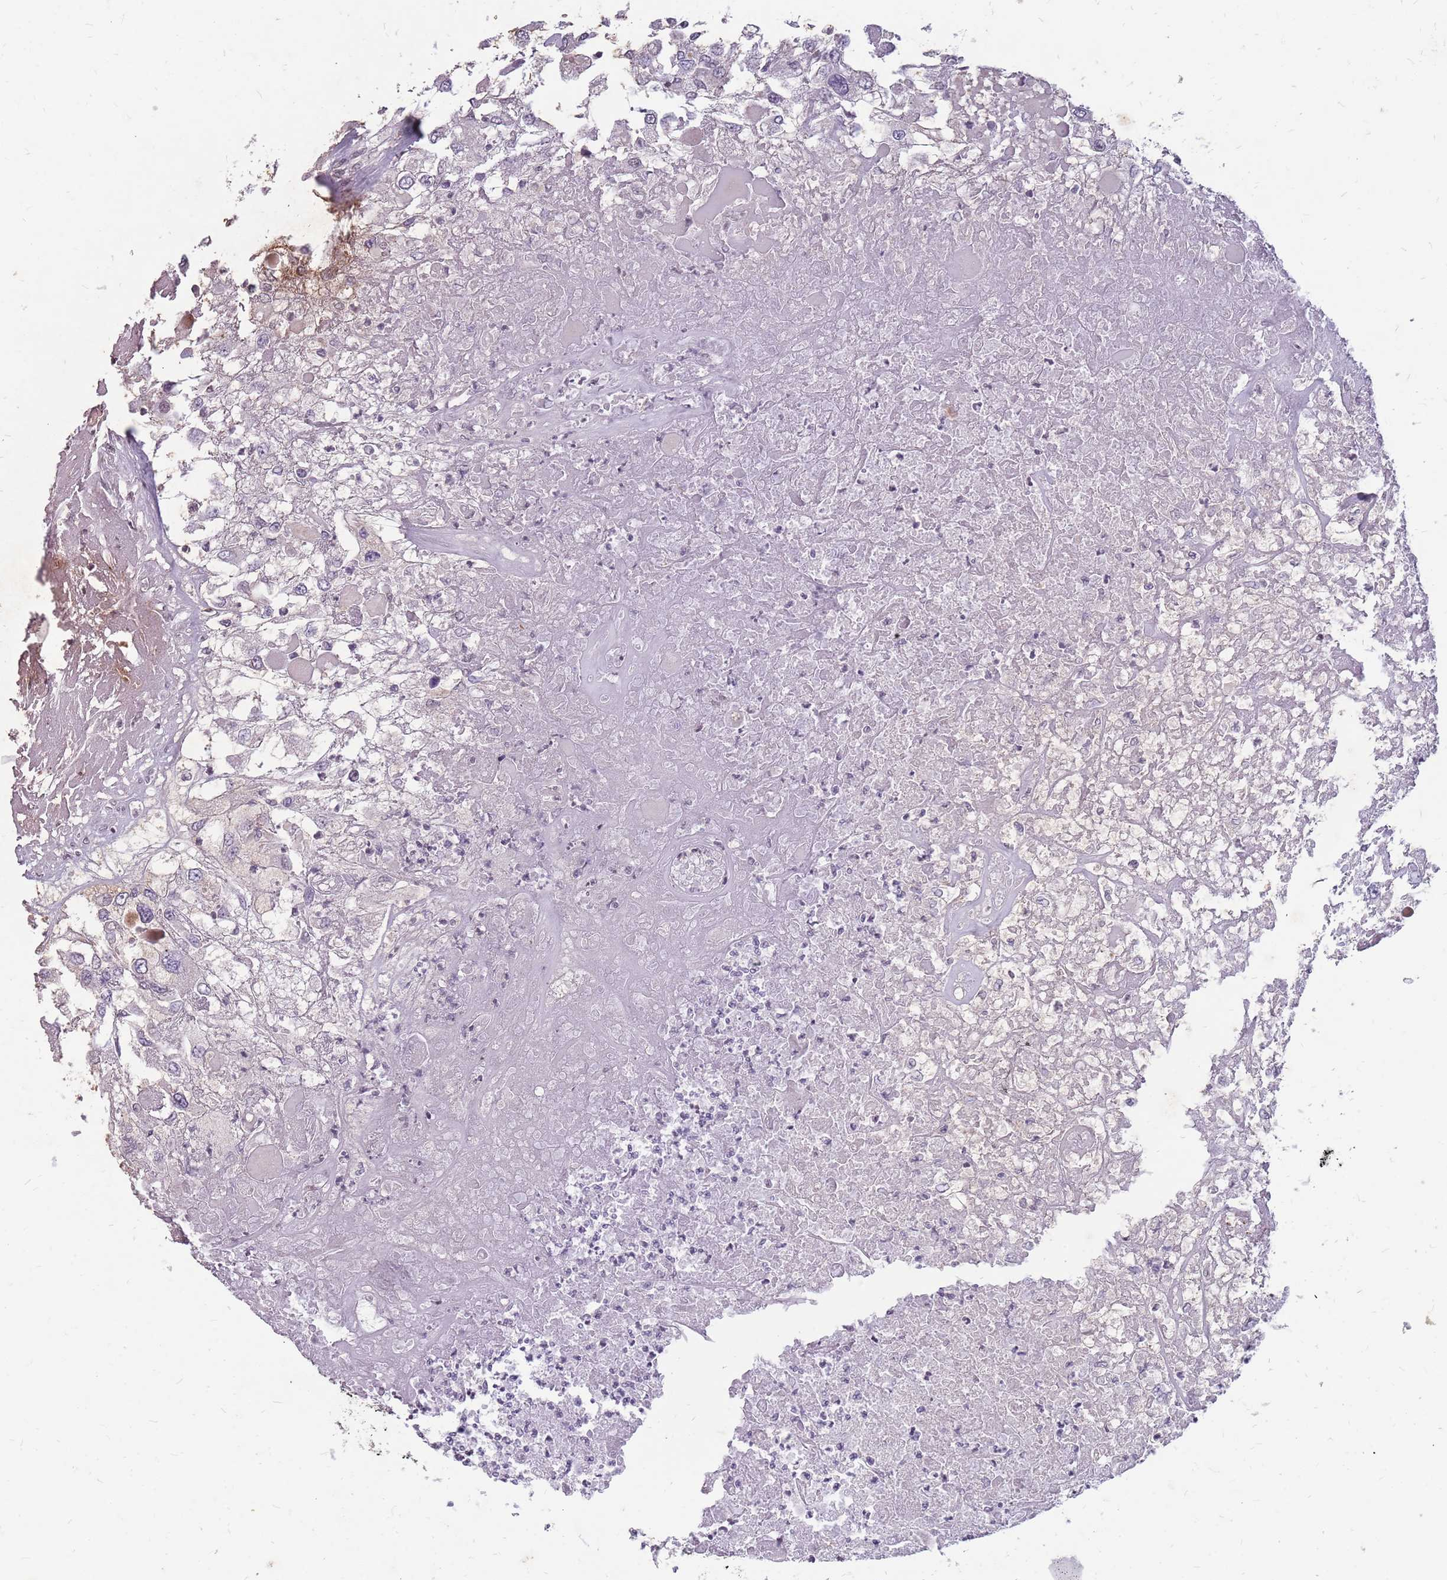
{"staining": {"intensity": "negative", "quantity": "none", "location": "none"}, "tissue": "renal cancer", "cell_type": "Tumor cells", "image_type": "cancer", "snomed": [{"axis": "morphology", "description": "Adenocarcinoma, NOS"}, {"axis": "topography", "description": "Kidney"}], "caption": "Human renal cancer (adenocarcinoma) stained for a protein using IHC displays no staining in tumor cells.", "gene": "NEK6", "patient": {"sex": "female", "age": 52}}